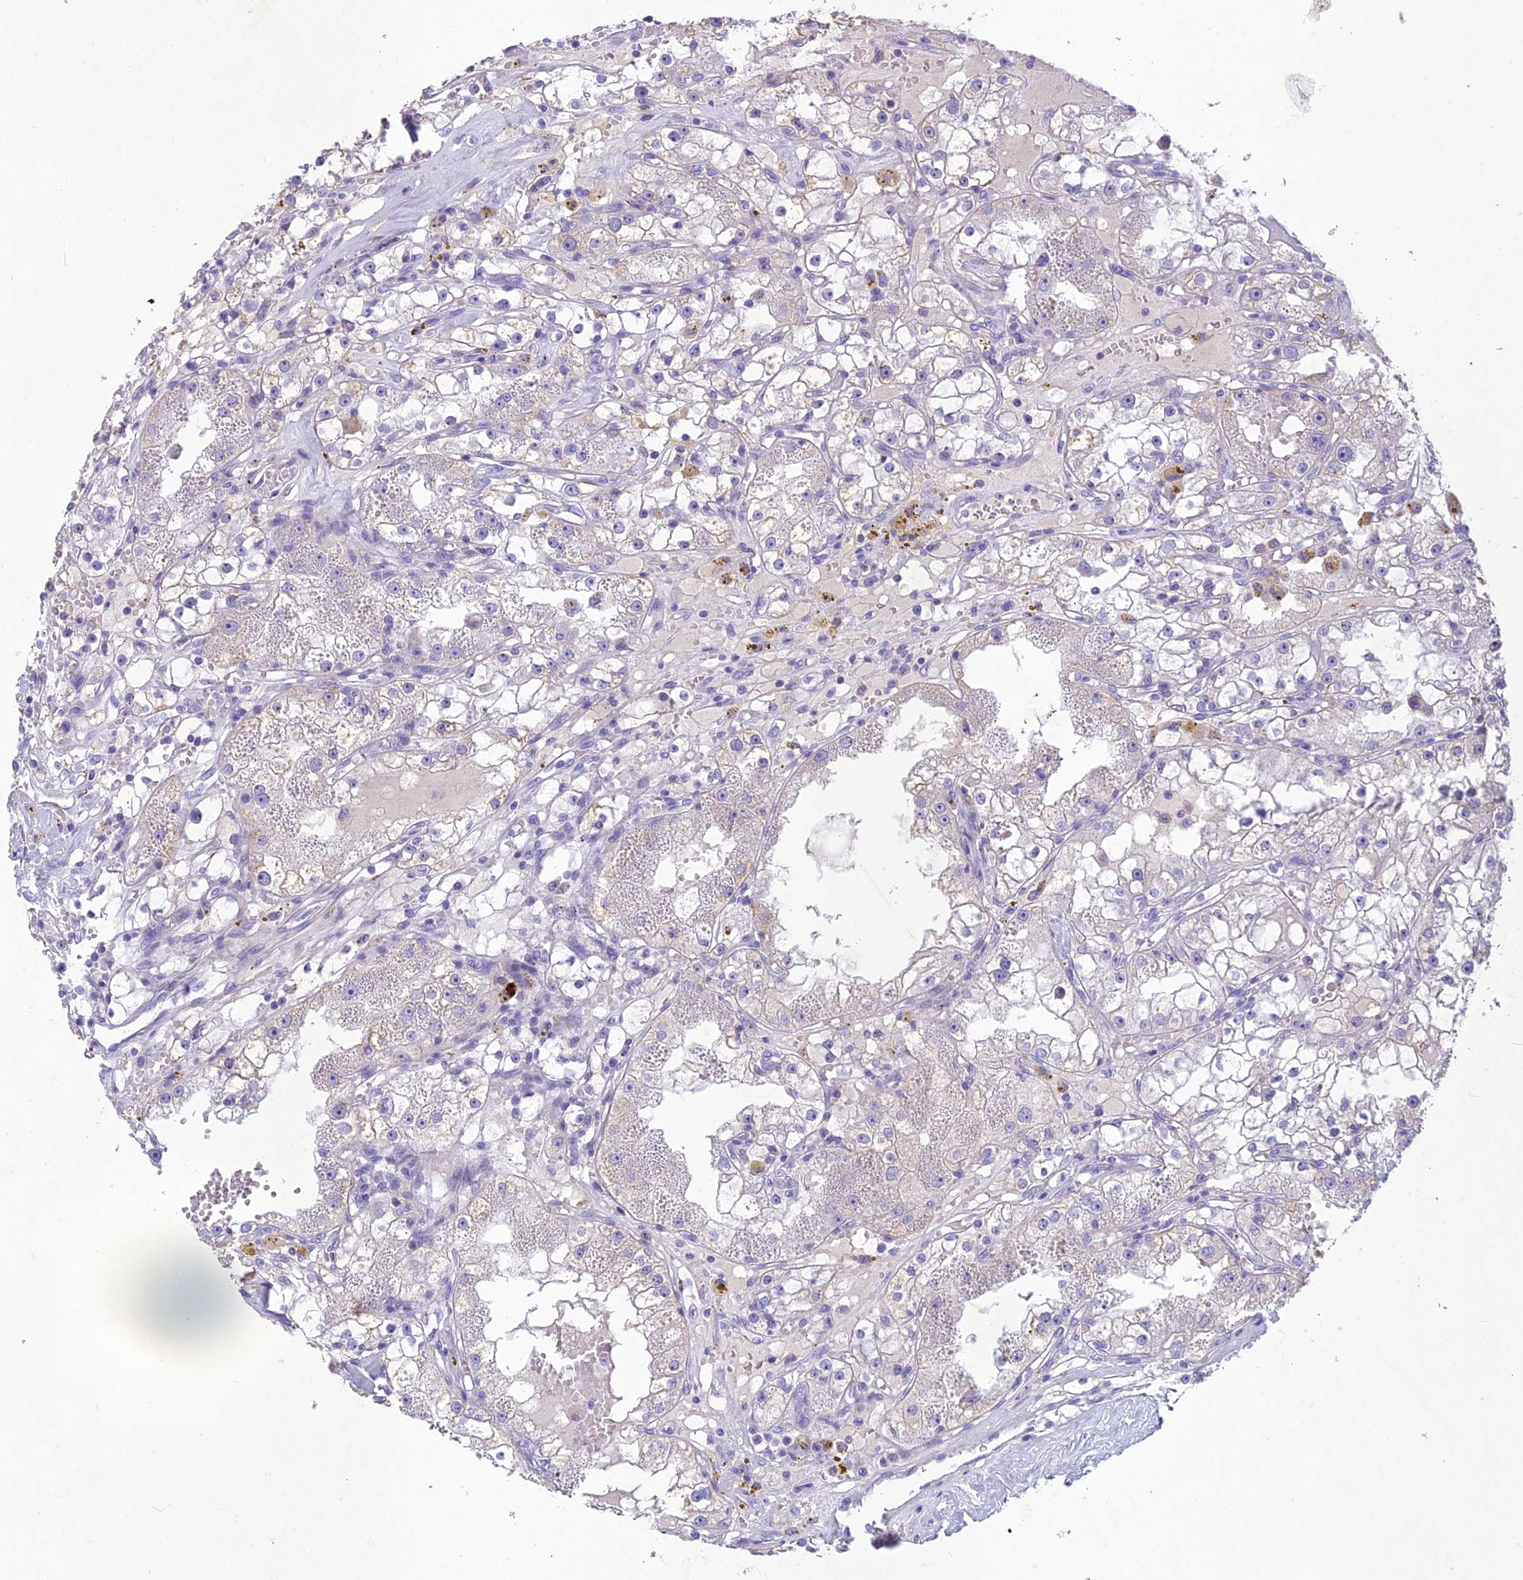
{"staining": {"intensity": "negative", "quantity": "none", "location": "none"}, "tissue": "renal cancer", "cell_type": "Tumor cells", "image_type": "cancer", "snomed": [{"axis": "morphology", "description": "Adenocarcinoma, NOS"}, {"axis": "topography", "description": "Kidney"}], "caption": "IHC photomicrograph of neoplastic tissue: human renal cancer stained with DAB (3,3'-diaminobenzidine) demonstrates no significant protein staining in tumor cells. (DAB (3,3'-diaminobenzidine) immunohistochemistry (IHC) visualized using brightfield microscopy, high magnification).", "gene": "IFT172", "patient": {"sex": "male", "age": 56}}